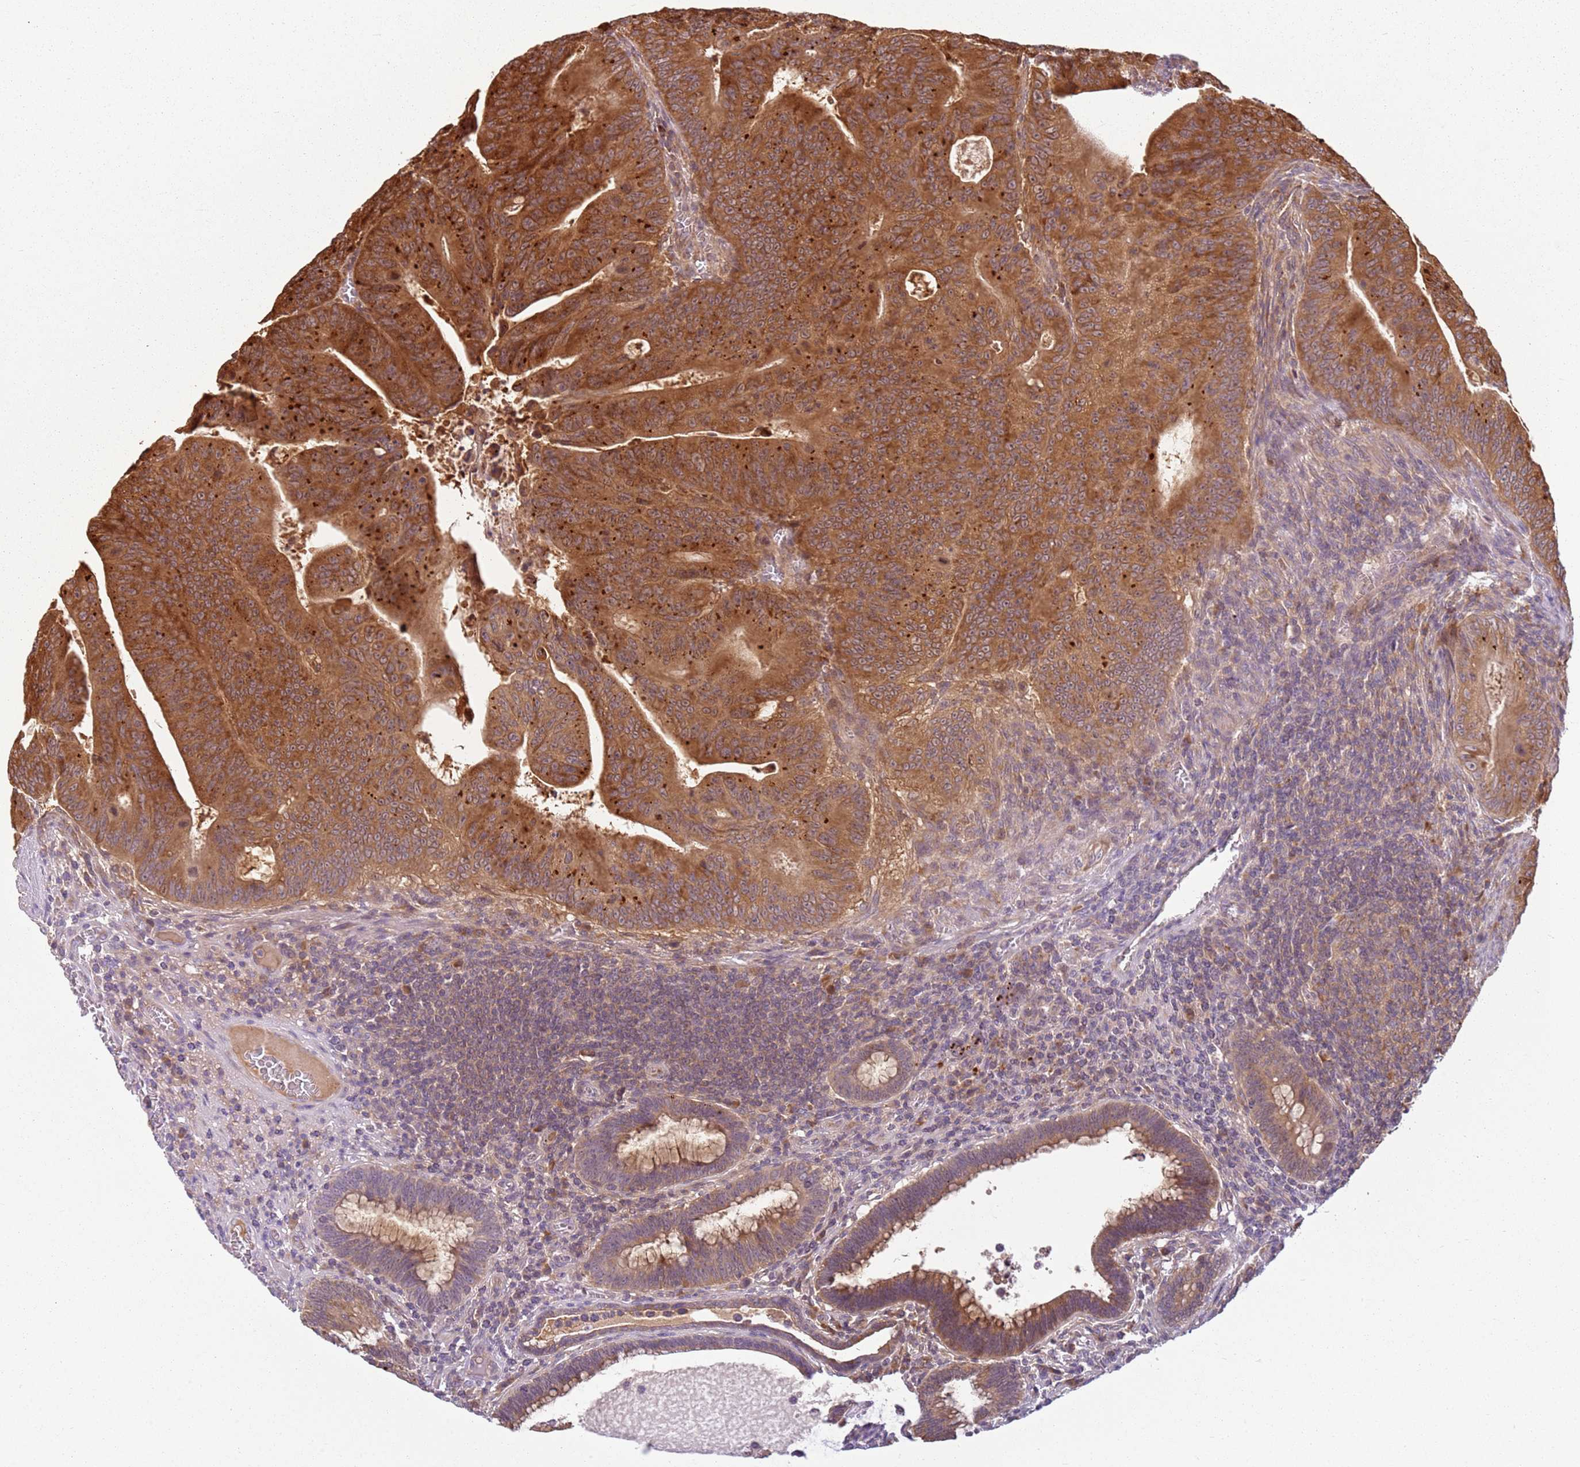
{"staining": {"intensity": "strong", "quantity": ">75%", "location": "cytoplasmic/membranous"}, "tissue": "colorectal cancer", "cell_type": "Tumor cells", "image_type": "cancer", "snomed": [{"axis": "morphology", "description": "Adenocarcinoma, NOS"}, {"axis": "topography", "description": "Rectum"}], "caption": "A histopathology image of colorectal cancer (adenocarcinoma) stained for a protein shows strong cytoplasmic/membranous brown staining in tumor cells.", "gene": "RPS28", "patient": {"sex": "female", "age": 75}}